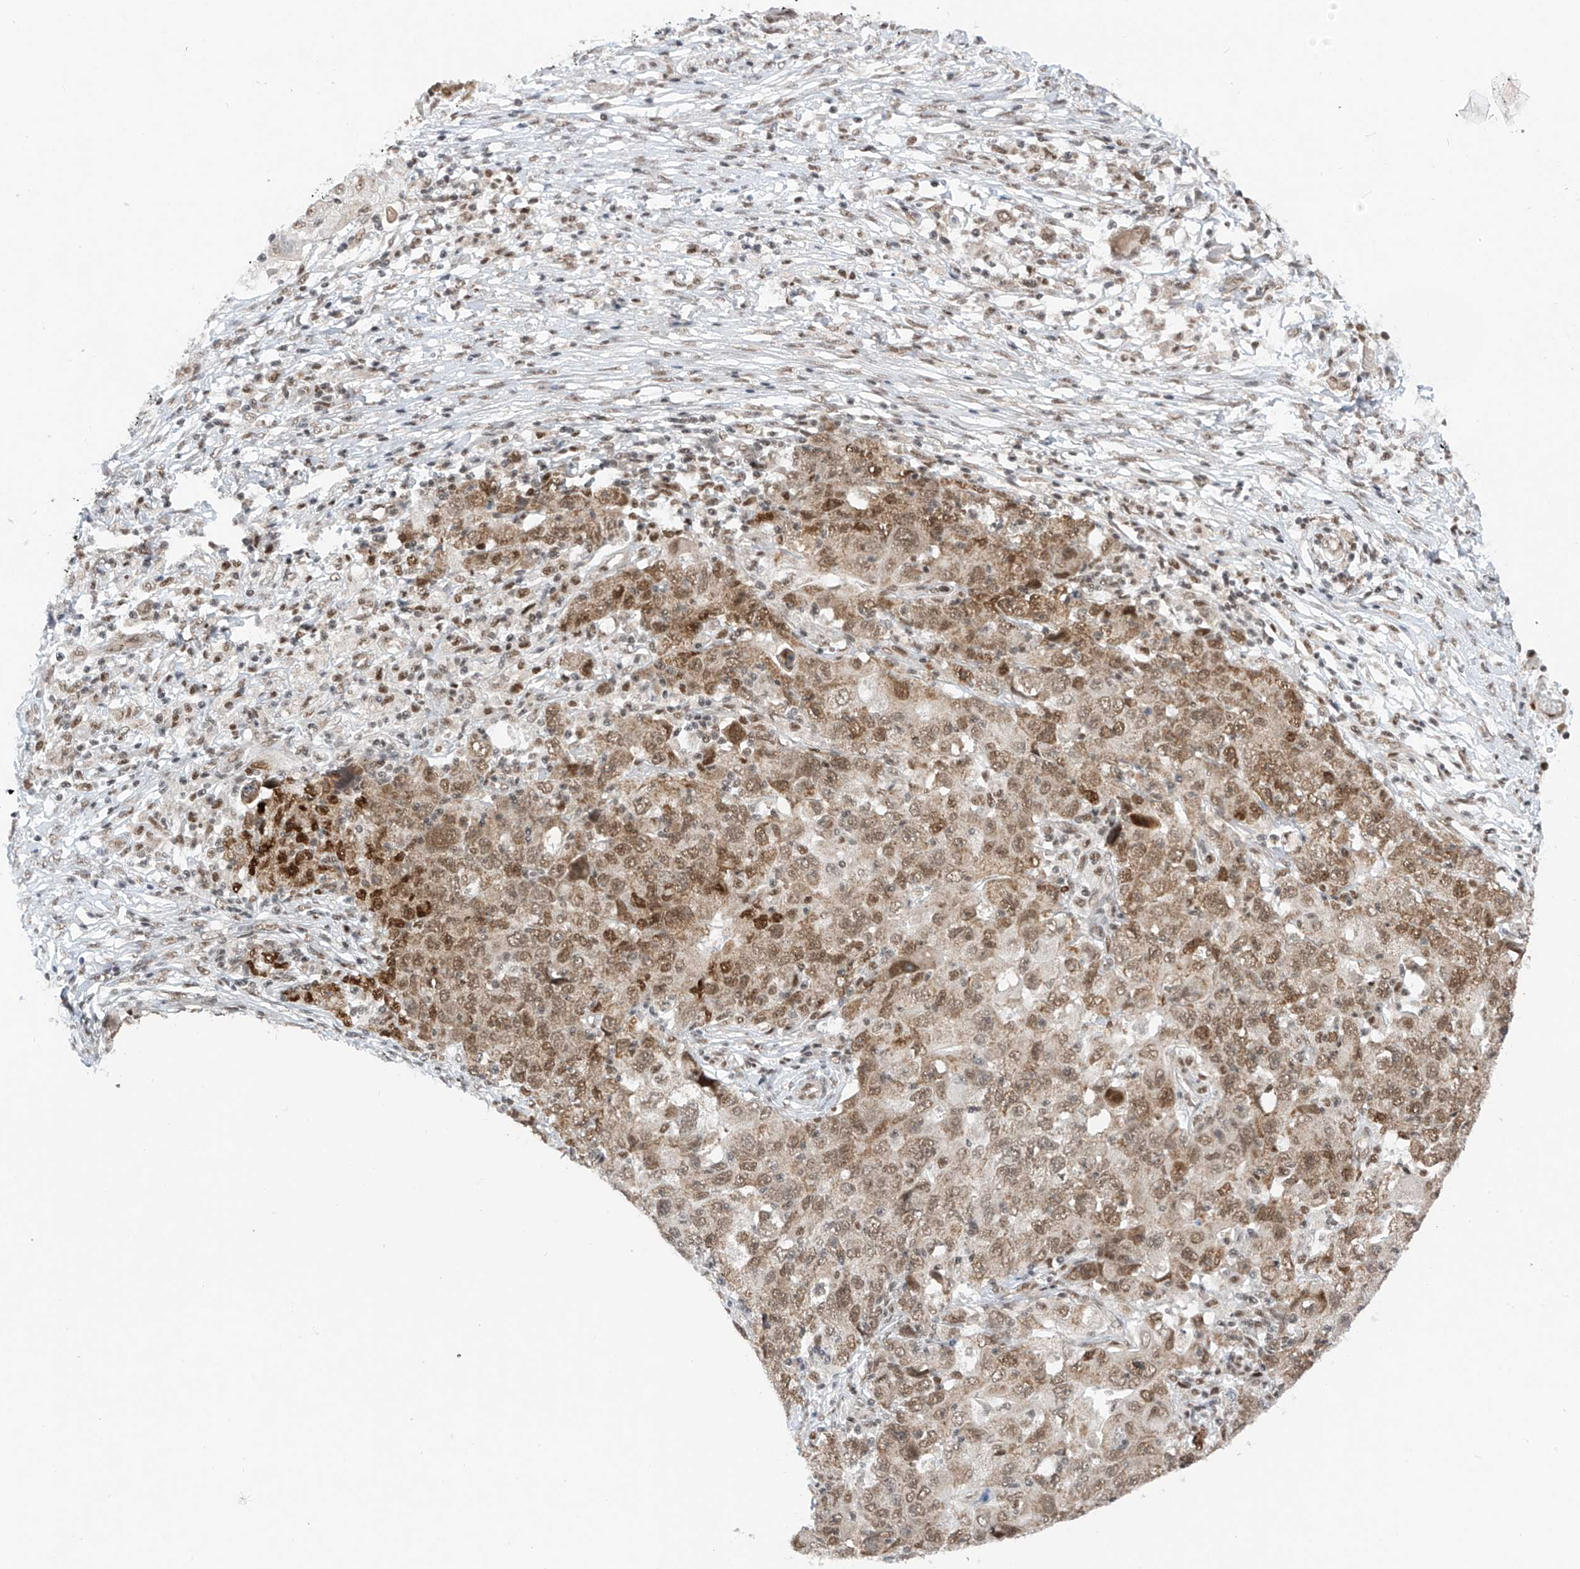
{"staining": {"intensity": "moderate", "quantity": ">75%", "location": "cytoplasmic/membranous,nuclear"}, "tissue": "ovarian cancer", "cell_type": "Tumor cells", "image_type": "cancer", "snomed": [{"axis": "morphology", "description": "Carcinoma, endometroid"}, {"axis": "topography", "description": "Ovary"}], "caption": "DAB (3,3'-diaminobenzidine) immunohistochemical staining of human ovarian cancer demonstrates moderate cytoplasmic/membranous and nuclear protein positivity in approximately >75% of tumor cells.", "gene": "AURKAIP1", "patient": {"sex": "female", "age": 42}}